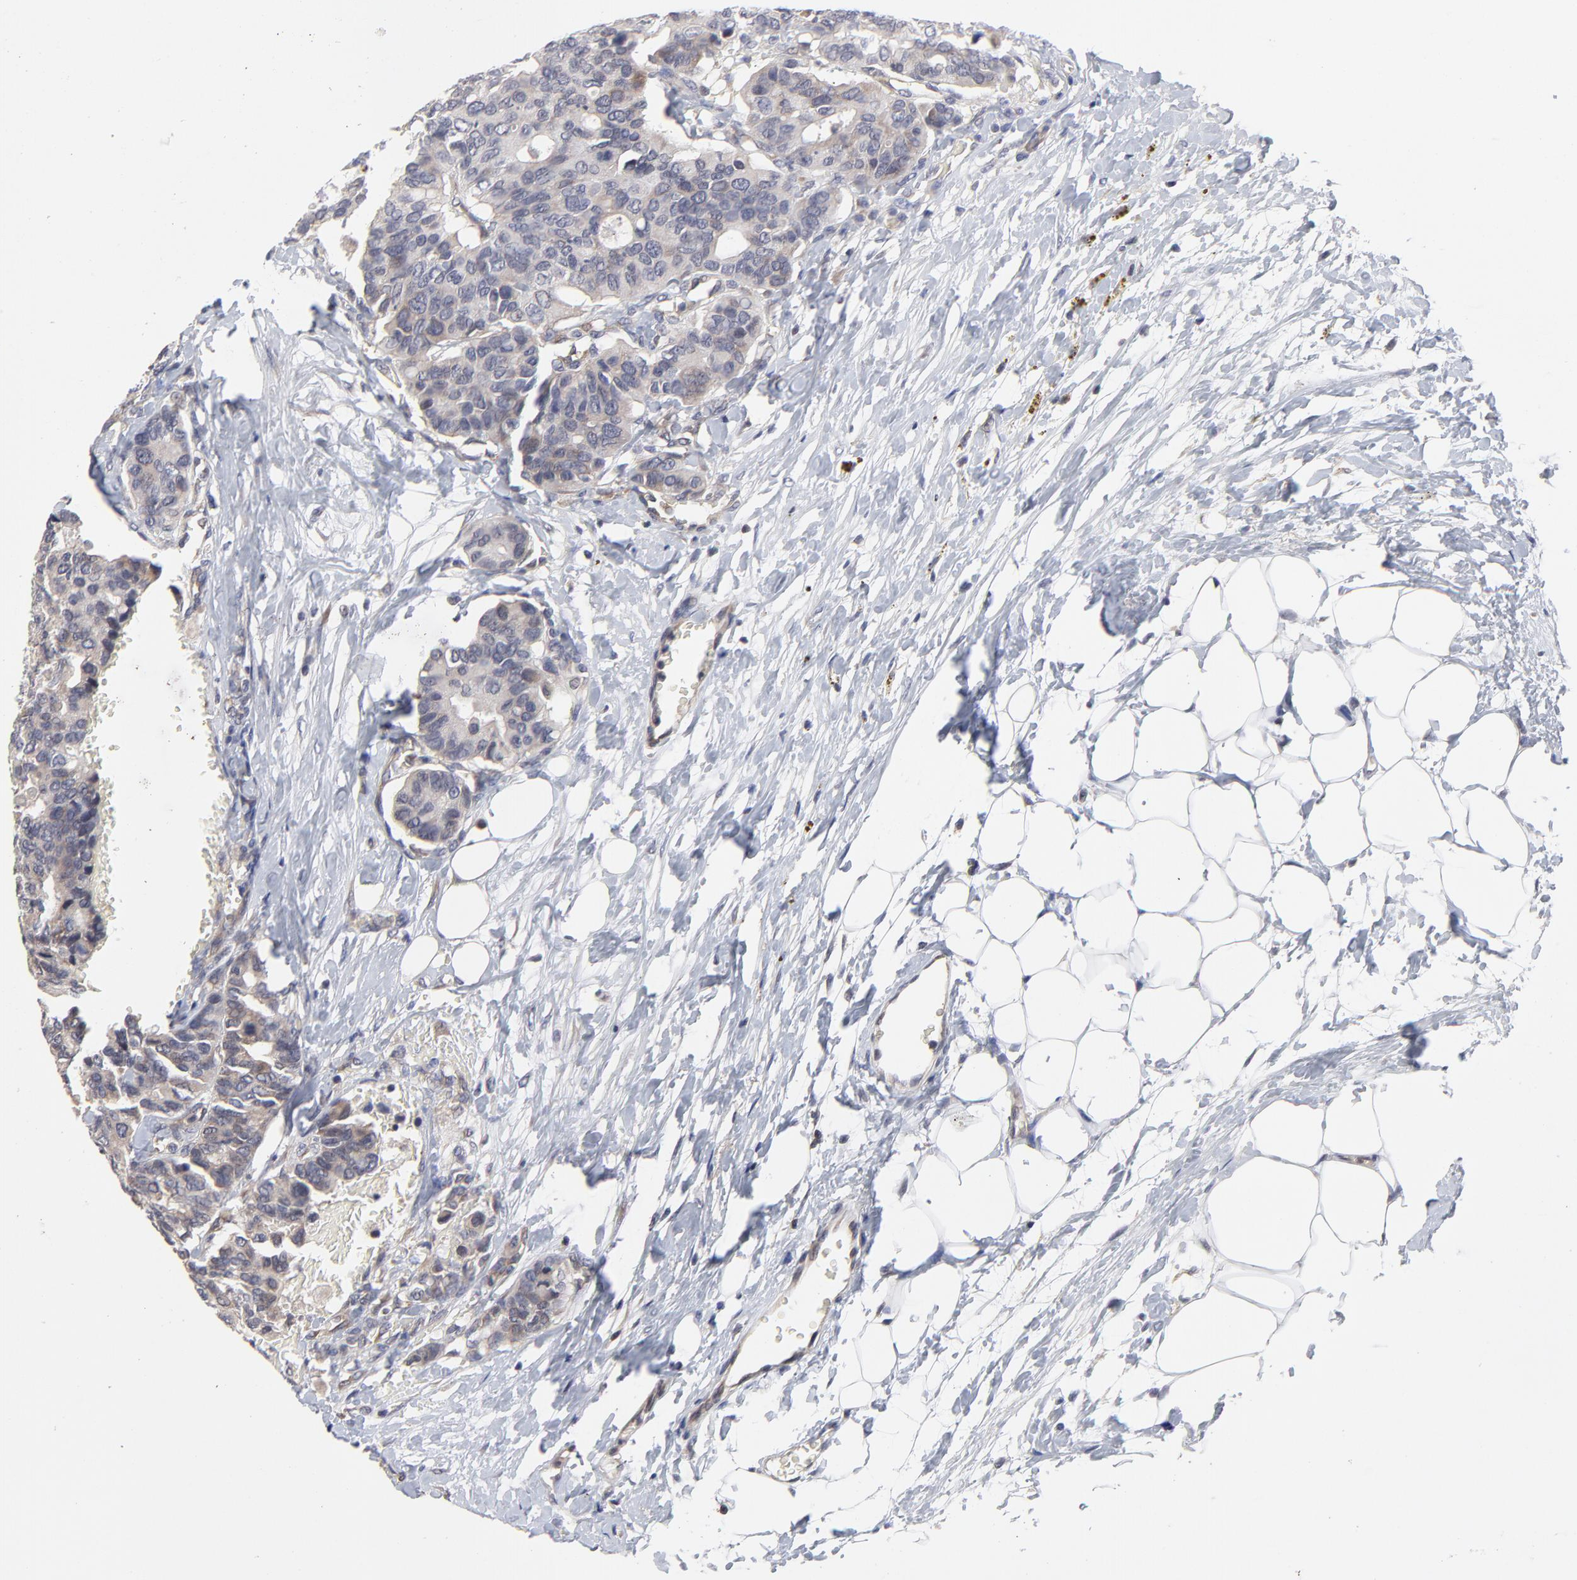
{"staining": {"intensity": "weak", "quantity": ">75%", "location": "cytoplasmic/membranous"}, "tissue": "breast cancer", "cell_type": "Tumor cells", "image_type": "cancer", "snomed": [{"axis": "morphology", "description": "Duct carcinoma"}, {"axis": "topography", "description": "Breast"}], "caption": "Protein positivity by immunohistochemistry (IHC) exhibits weak cytoplasmic/membranous staining in approximately >75% of tumor cells in breast cancer.", "gene": "ZNF157", "patient": {"sex": "female", "age": 69}}